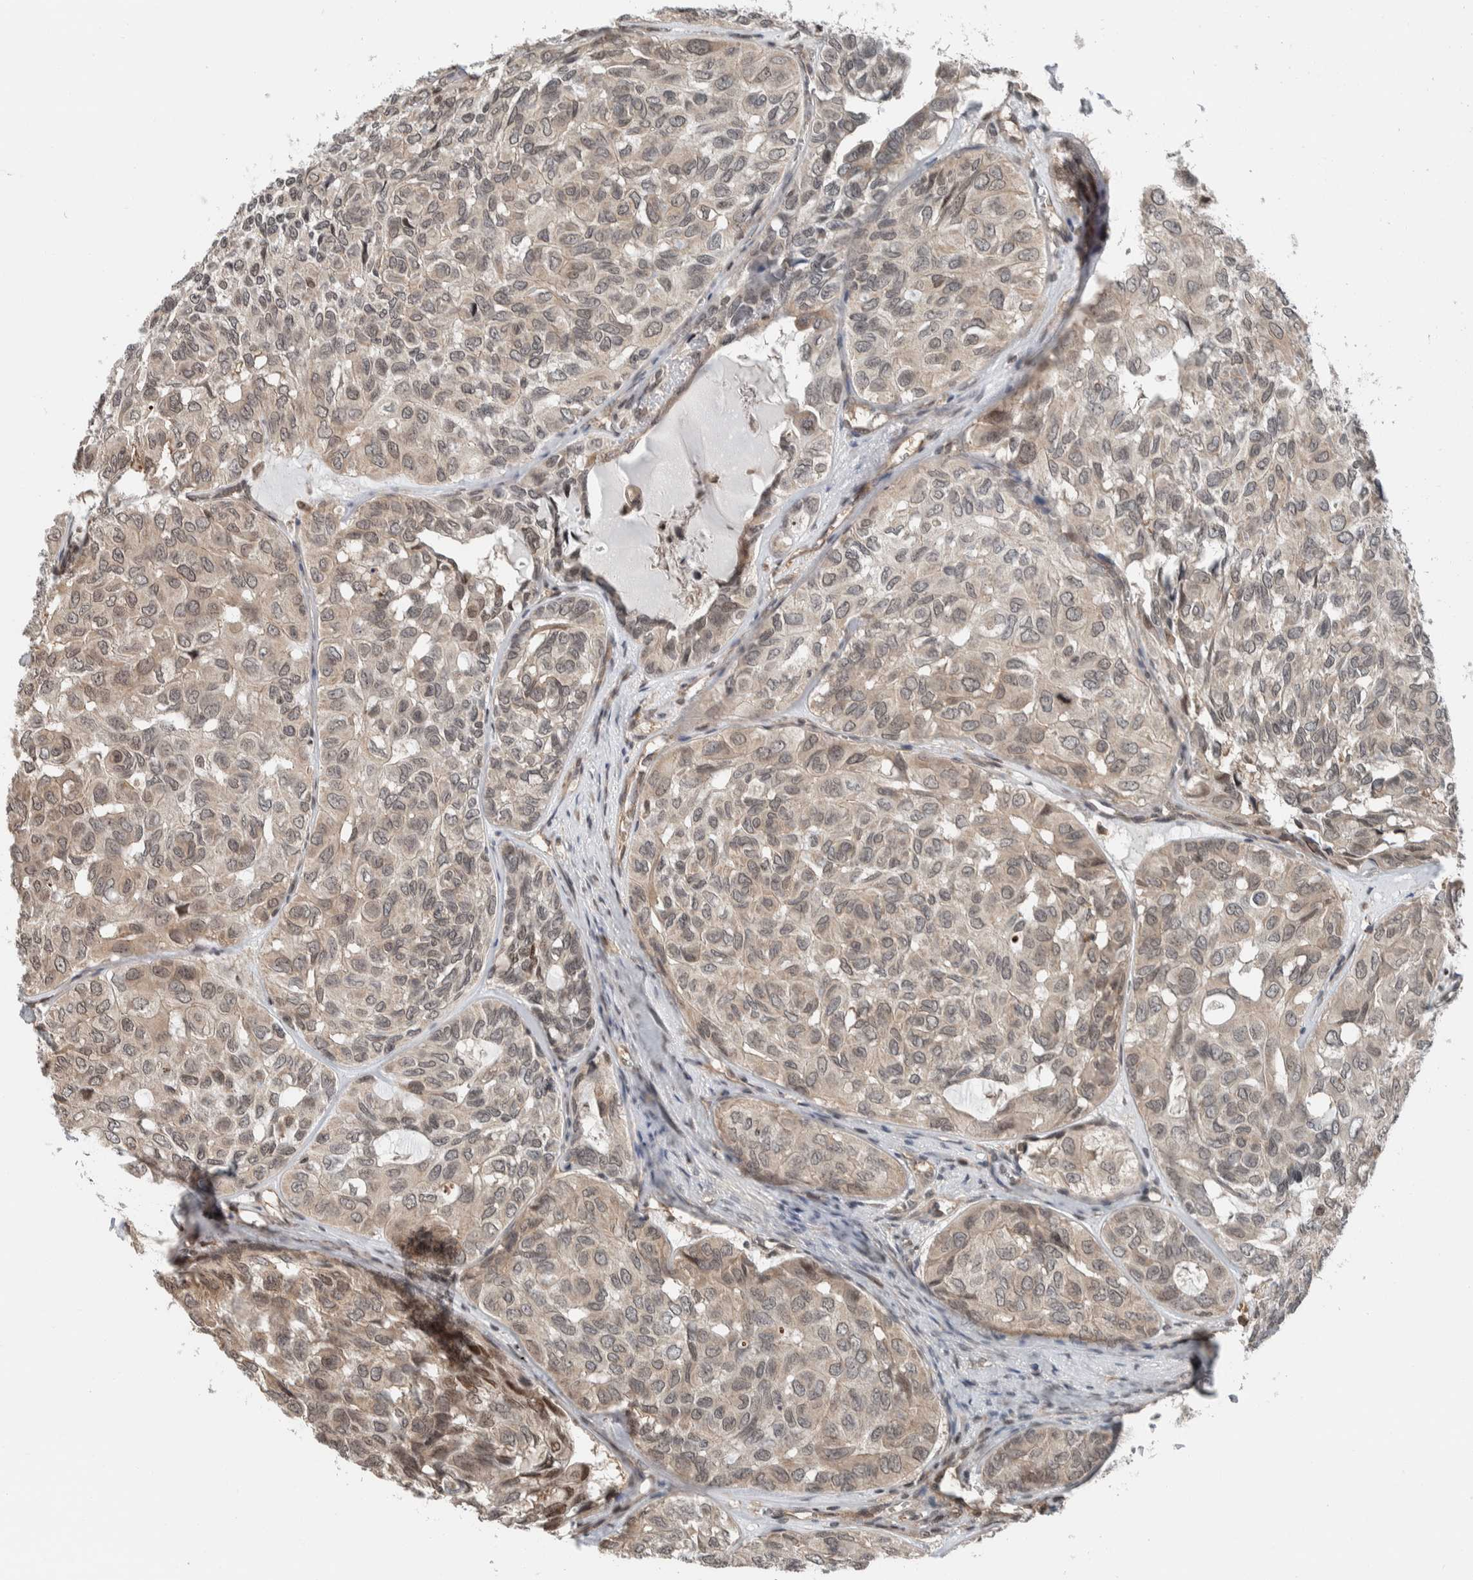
{"staining": {"intensity": "weak", "quantity": "<25%", "location": "cytoplasmic/membranous,nuclear"}, "tissue": "head and neck cancer", "cell_type": "Tumor cells", "image_type": "cancer", "snomed": [{"axis": "morphology", "description": "Adenocarcinoma, NOS"}, {"axis": "topography", "description": "Salivary gland, NOS"}, {"axis": "topography", "description": "Head-Neck"}], "caption": "An immunohistochemistry photomicrograph of head and neck adenocarcinoma is shown. There is no staining in tumor cells of head and neck adenocarcinoma. (Brightfield microscopy of DAB immunohistochemistry at high magnification).", "gene": "NPLOC4", "patient": {"sex": "female", "age": 76}}